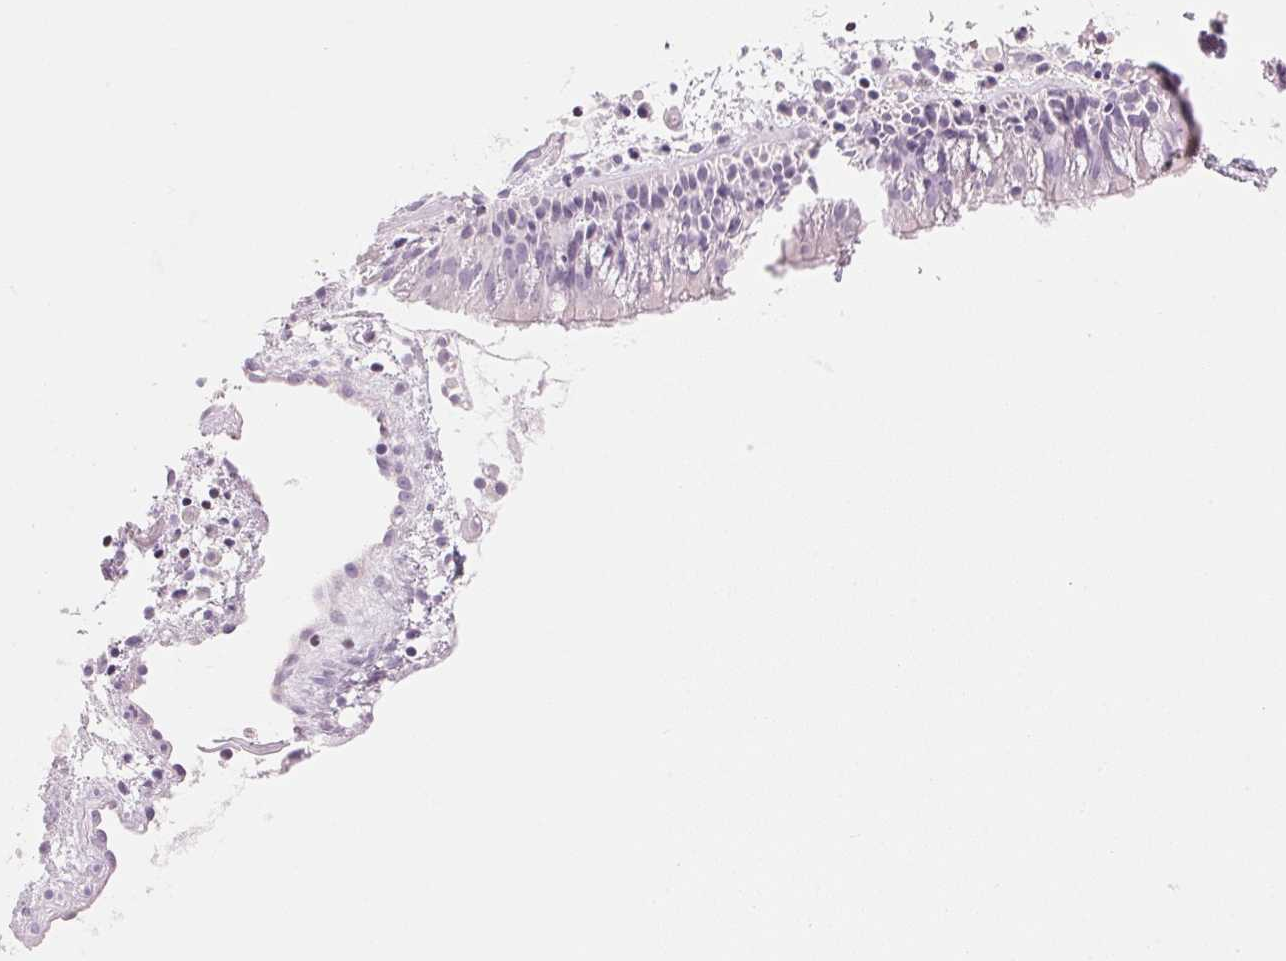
{"staining": {"intensity": "negative", "quantity": "none", "location": "none"}, "tissue": "nasopharynx", "cell_type": "Respiratory epithelial cells", "image_type": "normal", "snomed": [{"axis": "morphology", "description": "Normal tissue, NOS"}, {"axis": "topography", "description": "Nasopharynx"}], "caption": "Respiratory epithelial cells show no significant expression in normal nasopharynx. Nuclei are stained in blue.", "gene": "CYP11B1", "patient": {"sex": "male", "age": 31}}